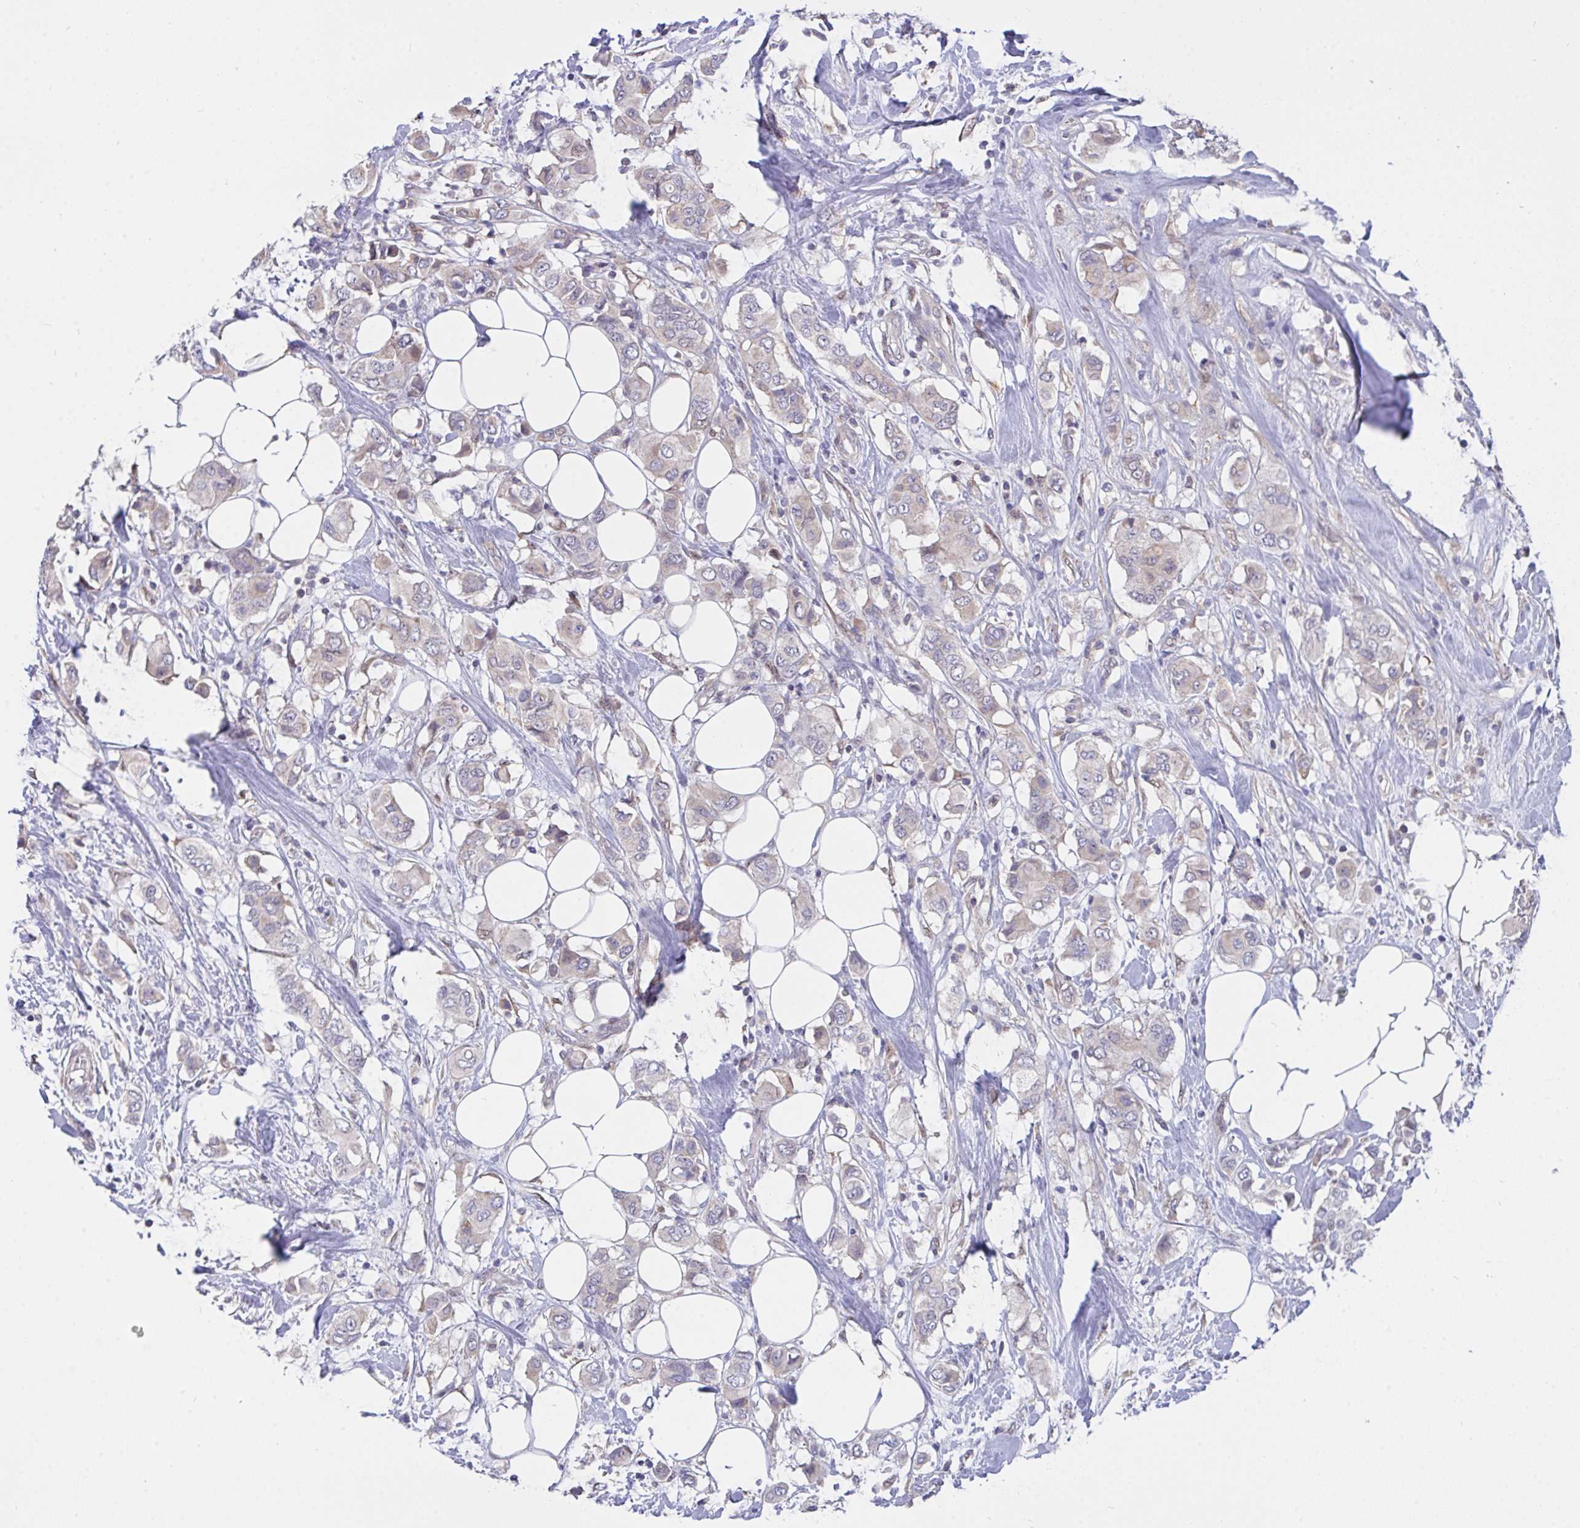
{"staining": {"intensity": "negative", "quantity": "none", "location": "none"}, "tissue": "breast cancer", "cell_type": "Tumor cells", "image_type": "cancer", "snomed": [{"axis": "morphology", "description": "Lobular carcinoma"}, {"axis": "topography", "description": "Breast"}], "caption": "Immunohistochemistry image of neoplastic tissue: human breast cancer (lobular carcinoma) stained with DAB (3,3'-diaminobenzidine) exhibits no significant protein staining in tumor cells.", "gene": "L3HYPDH", "patient": {"sex": "female", "age": 51}}